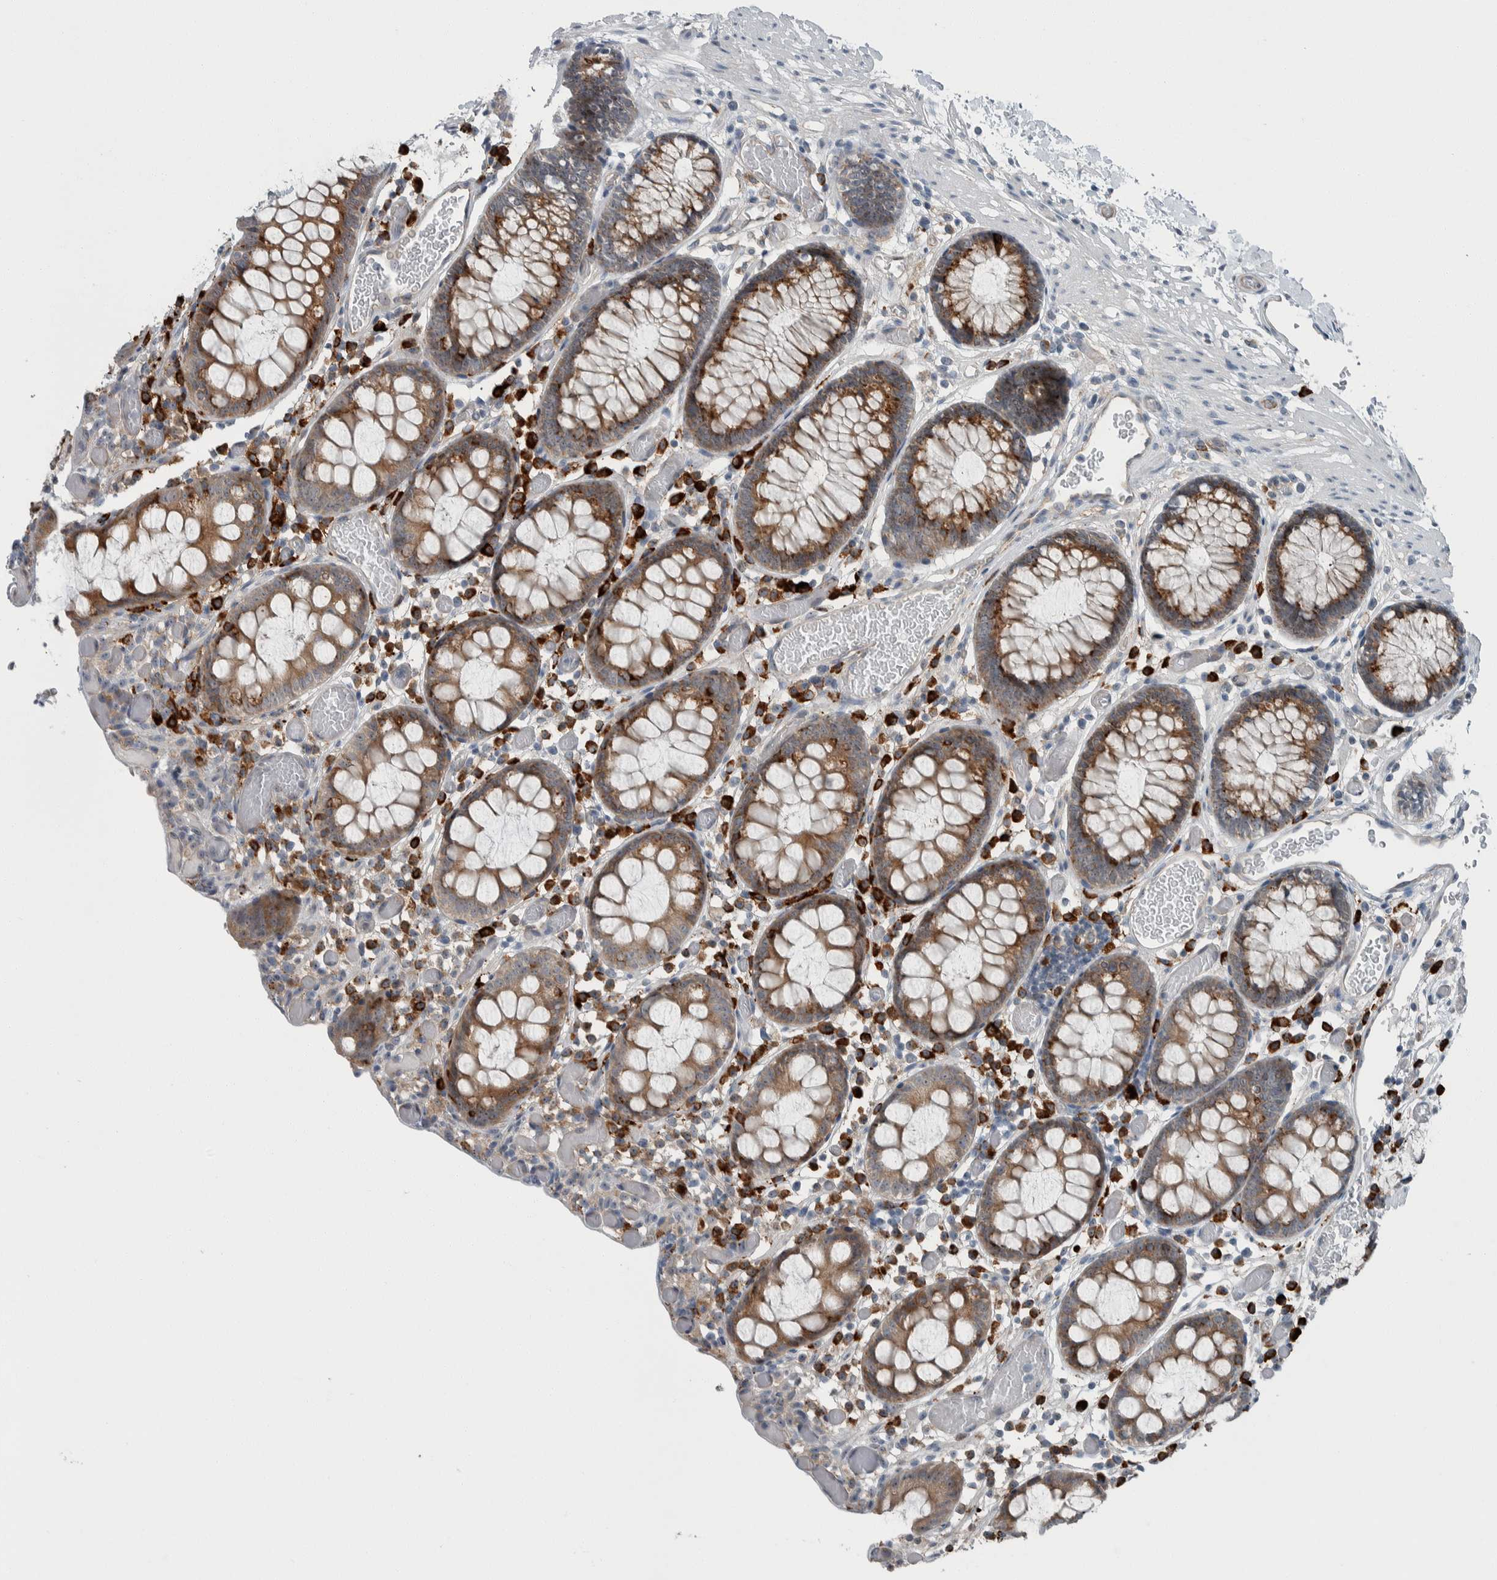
{"staining": {"intensity": "weak", "quantity": ">75%", "location": "cytoplasmic/membranous"}, "tissue": "colon", "cell_type": "Endothelial cells", "image_type": "normal", "snomed": [{"axis": "morphology", "description": "Normal tissue, NOS"}, {"axis": "topography", "description": "Colon"}], "caption": "Weak cytoplasmic/membranous expression is seen in approximately >75% of endothelial cells in benign colon. Immunohistochemistry (ihc) stains the protein in brown and the nuclei are stained blue.", "gene": "USP25", "patient": {"sex": "male", "age": 14}}